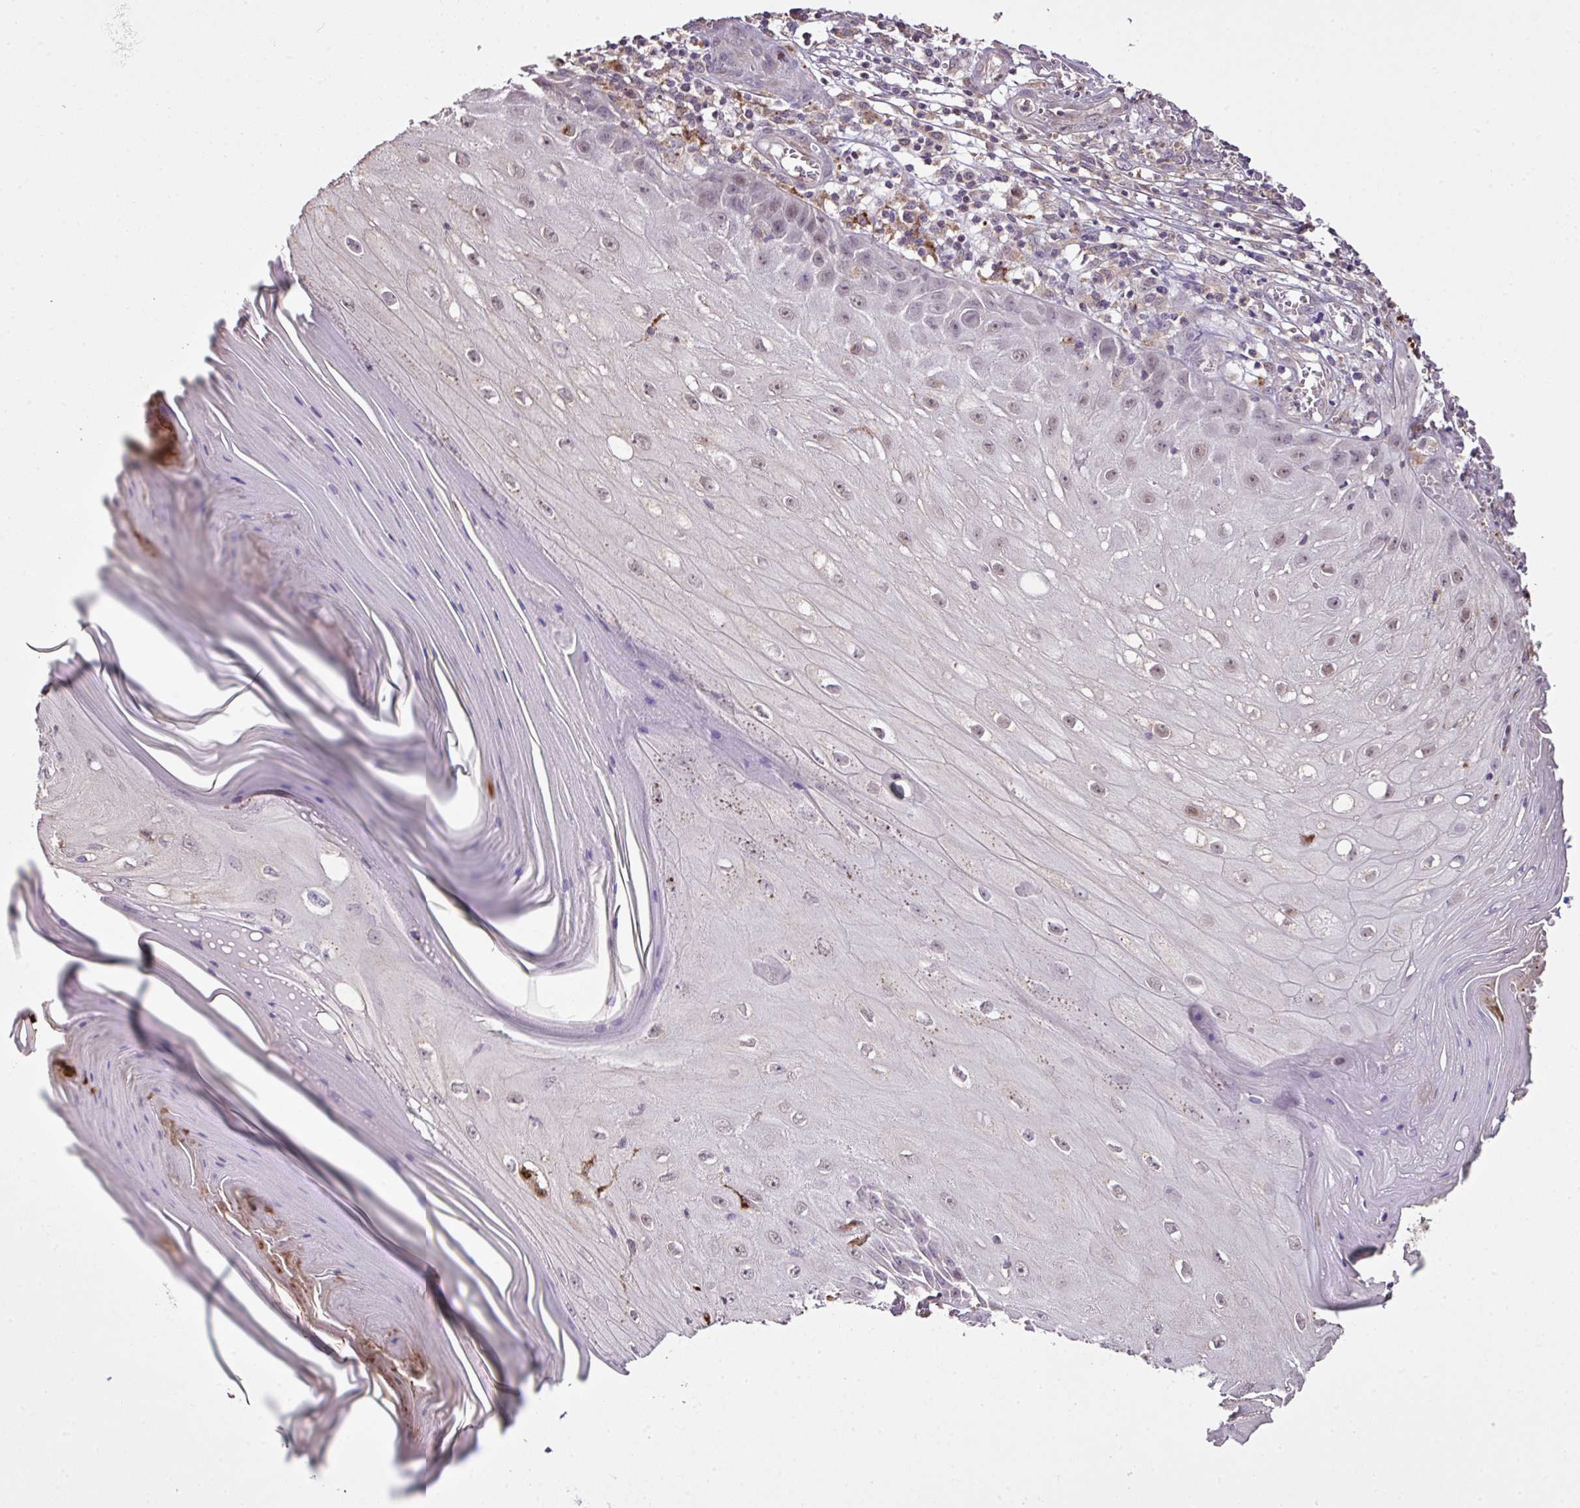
{"staining": {"intensity": "weak", "quantity": "<25%", "location": "nuclear"}, "tissue": "skin cancer", "cell_type": "Tumor cells", "image_type": "cancer", "snomed": [{"axis": "morphology", "description": "Squamous cell carcinoma, NOS"}, {"axis": "topography", "description": "Skin"}], "caption": "Skin squamous cell carcinoma was stained to show a protein in brown. There is no significant staining in tumor cells.", "gene": "SMCO4", "patient": {"sex": "female", "age": 73}}